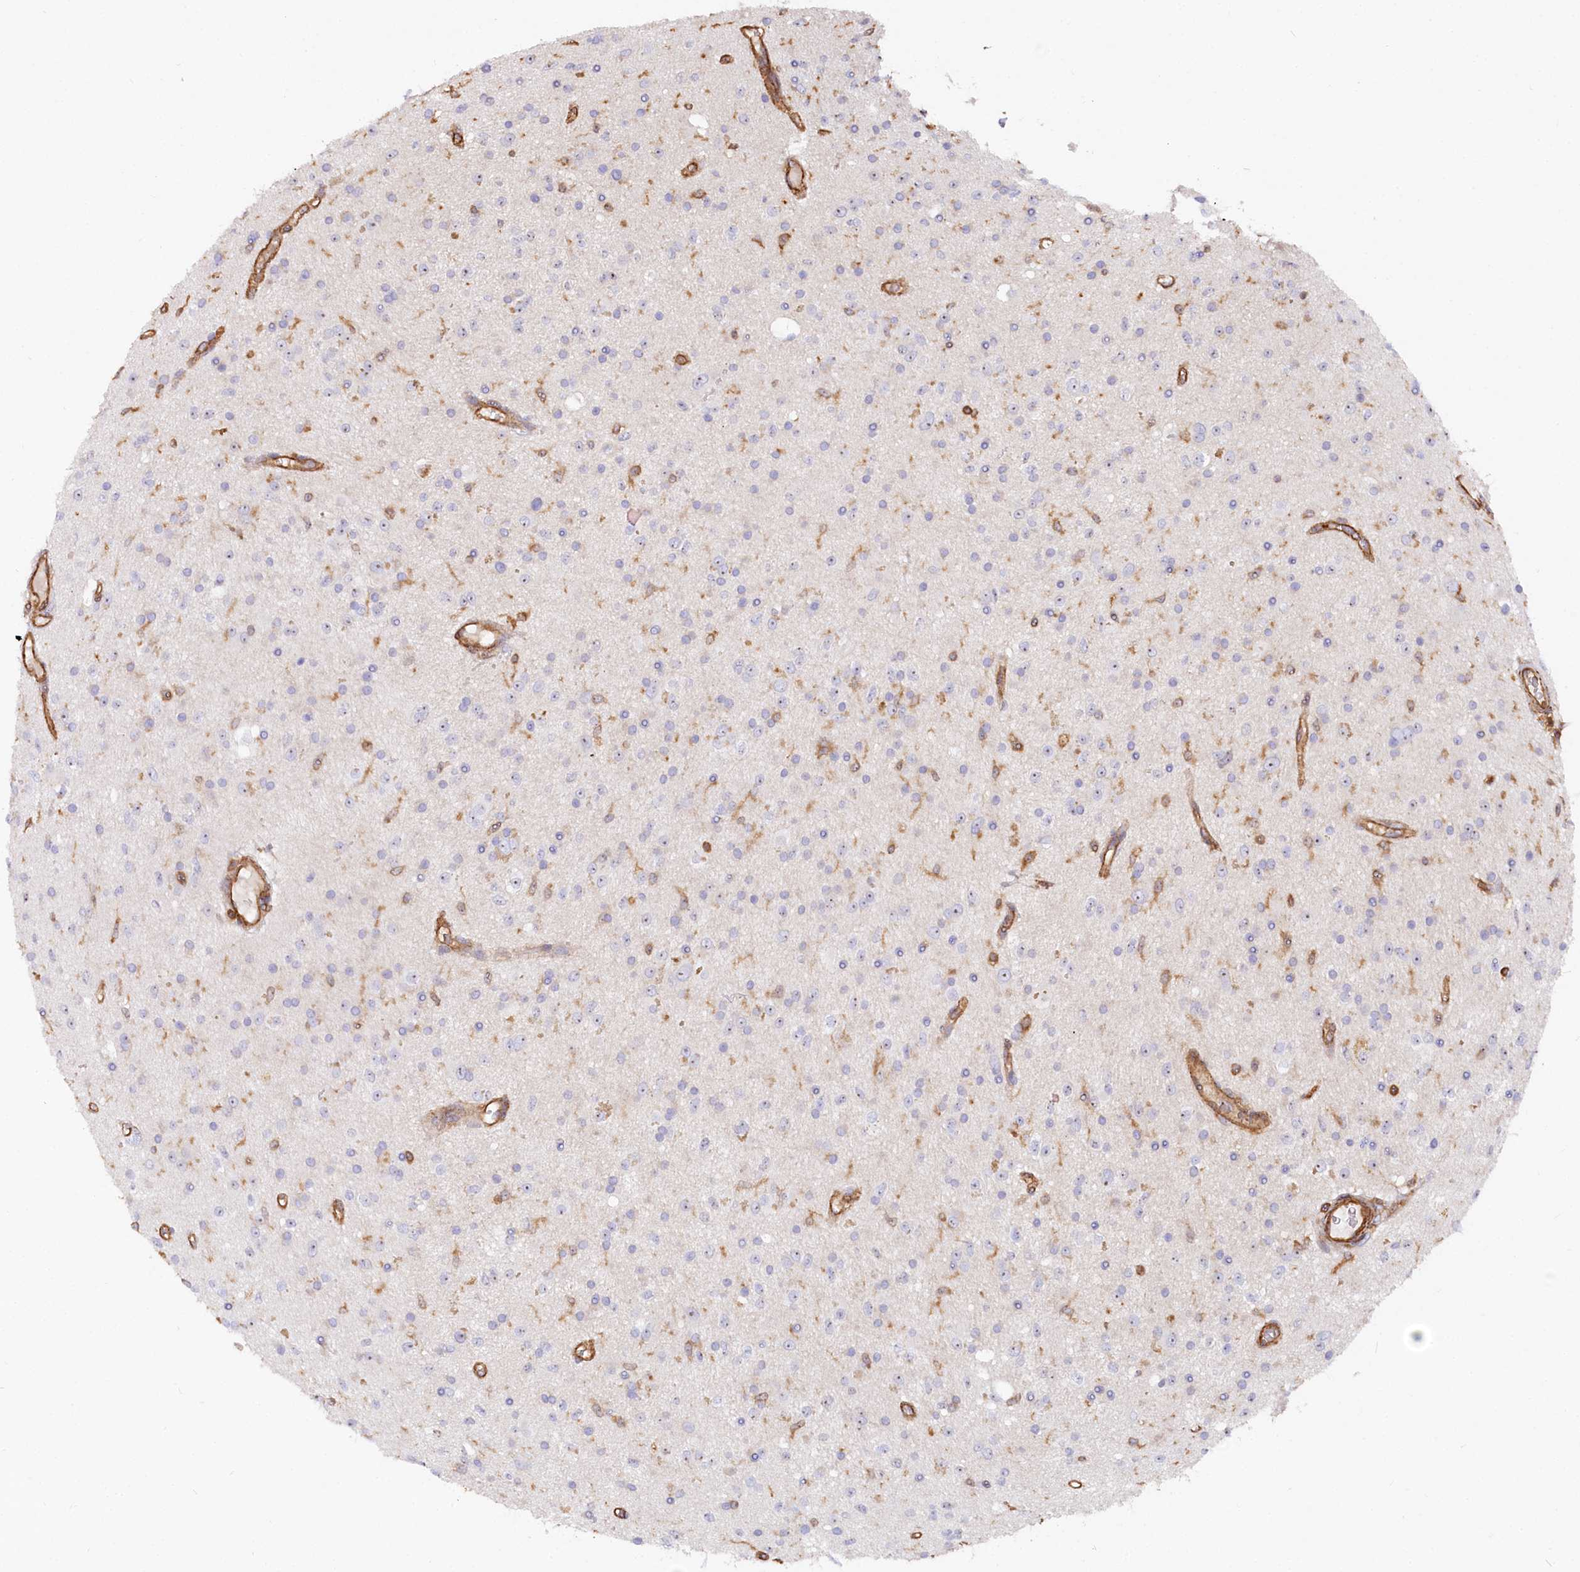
{"staining": {"intensity": "negative", "quantity": "none", "location": "none"}, "tissue": "glioma", "cell_type": "Tumor cells", "image_type": "cancer", "snomed": [{"axis": "morphology", "description": "Glioma, malignant, High grade"}, {"axis": "topography", "description": "Brain"}], "caption": "Tumor cells are negative for protein expression in human high-grade glioma (malignant). (DAB IHC with hematoxylin counter stain).", "gene": "WDR36", "patient": {"sex": "male", "age": 34}}